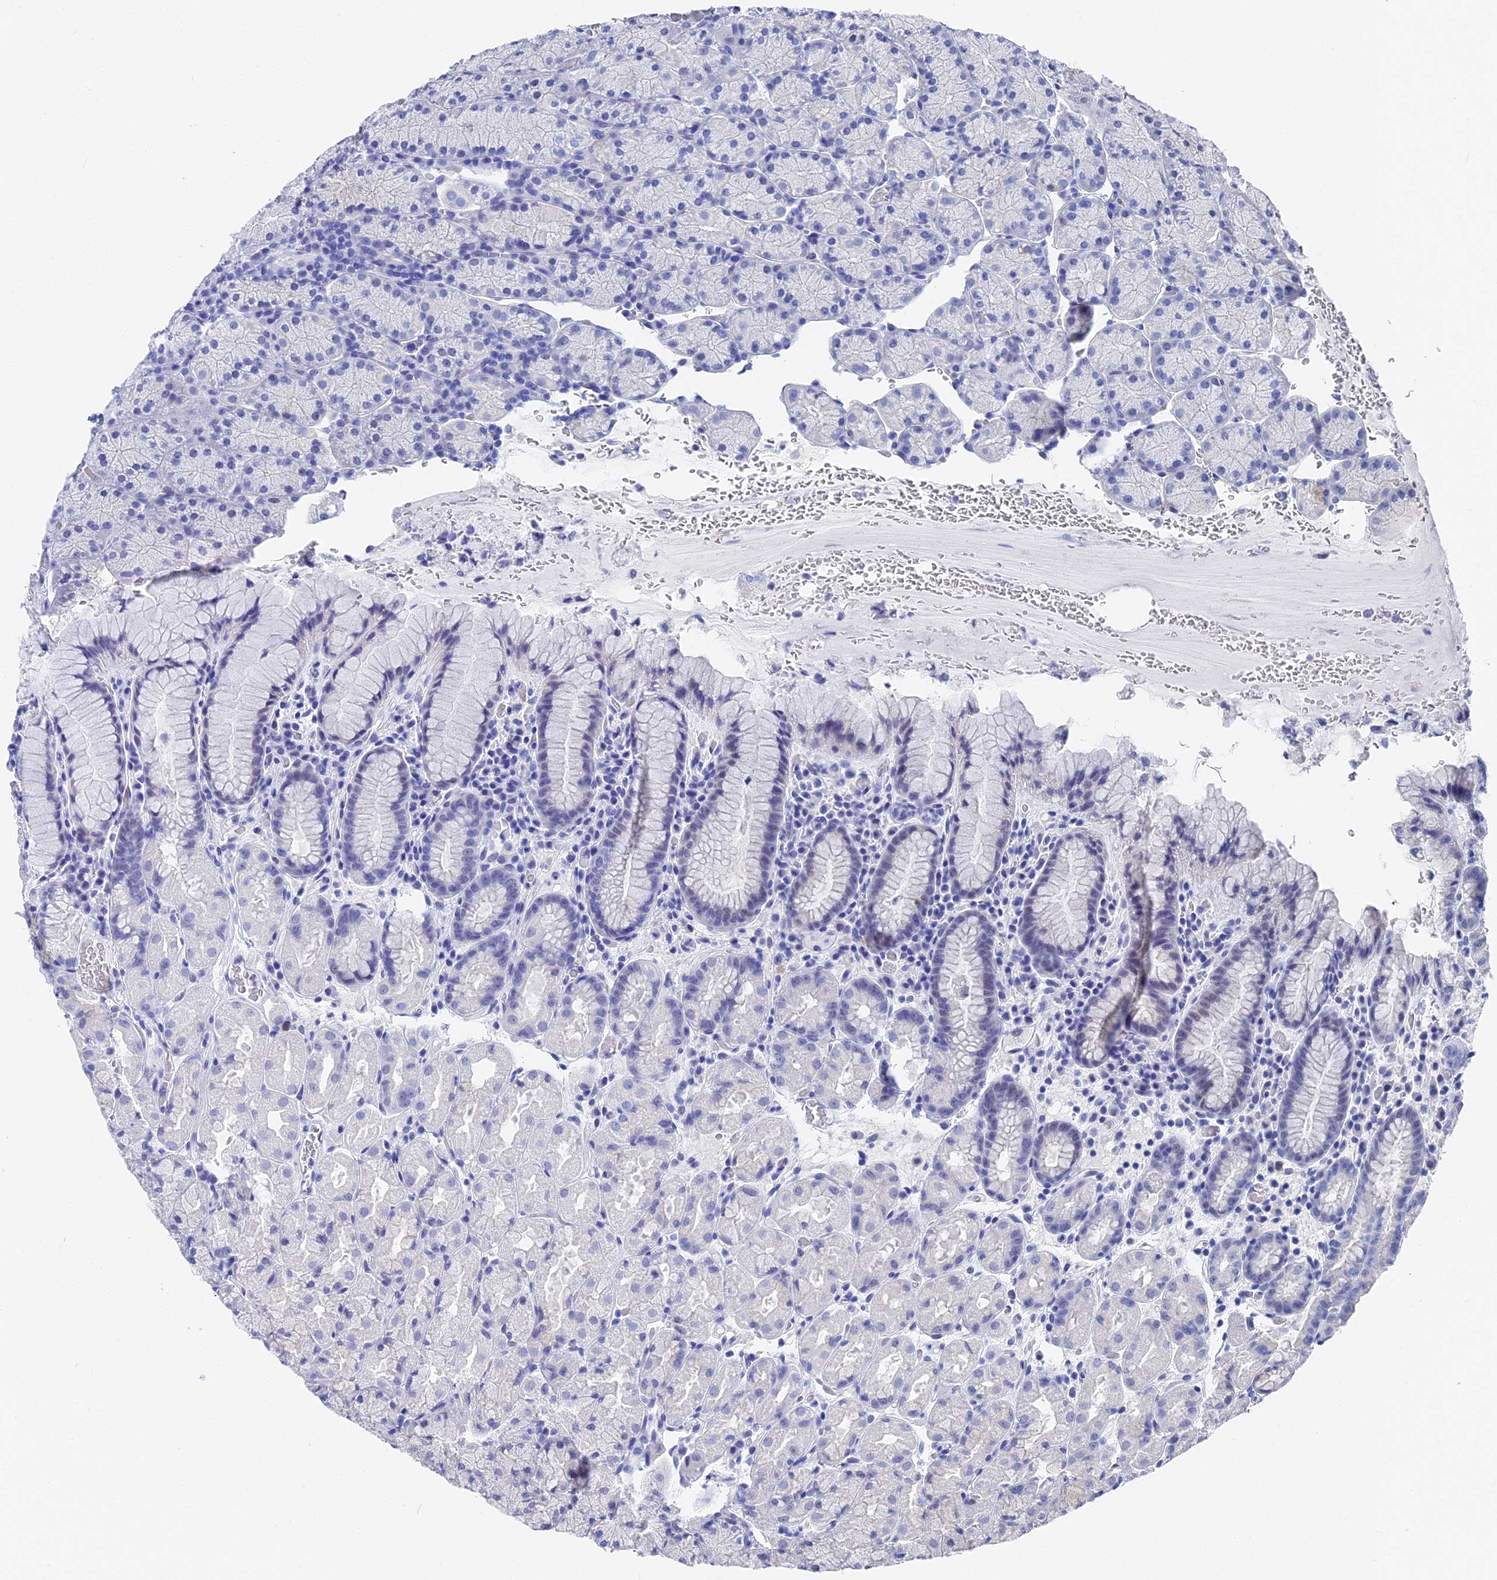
{"staining": {"intensity": "negative", "quantity": "none", "location": "none"}, "tissue": "stomach", "cell_type": "Glandular cells", "image_type": "normal", "snomed": [{"axis": "morphology", "description": "Normal tissue, NOS"}, {"axis": "topography", "description": "Stomach, upper"}, {"axis": "topography", "description": "Stomach, lower"}], "caption": "There is no significant positivity in glandular cells of stomach. Nuclei are stained in blue.", "gene": "VPS33B", "patient": {"sex": "male", "age": 80}}